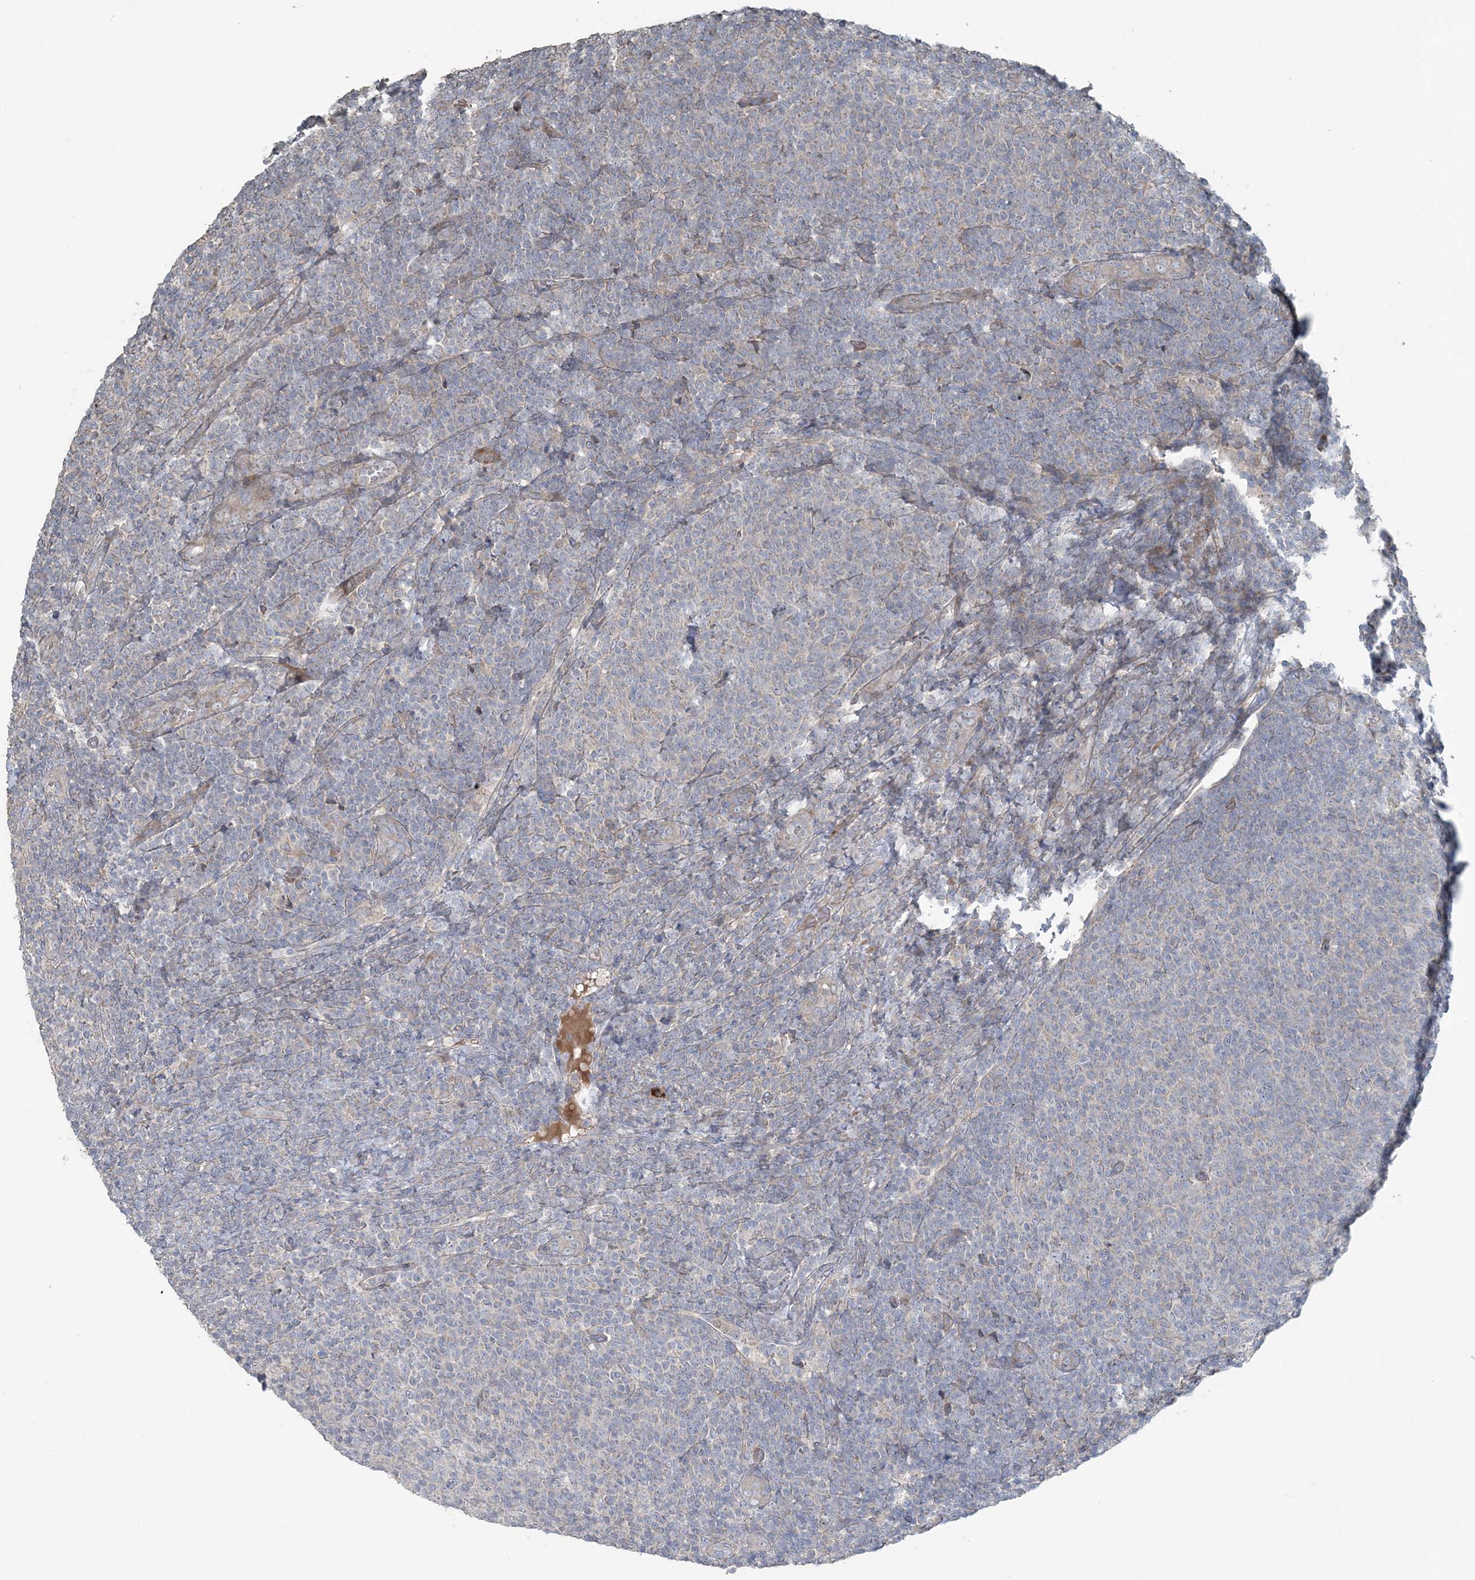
{"staining": {"intensity": "negative", "quantity": "none", "location": "none"}, "tissue": "lymphoma", "cell_type": "Tumor cells", "image_type": "cancer", "snomed": [{"axis": "morphology", "description": "Malignant lymphoma, non-Hodgkin's type, Low grade"}, {"axis": "topography", "description": "Lymph node"}], "caption": "Tumor cells are negative for brown protein staining in lymphoma. Brightfield microscopy of immunohistochemistry stained with DAB (3,3'-diaminobenzidine) (brown) and hematoxylin (blue), captured at high magnification.", "gene": "SLC4A10", "patient": {"sex": "male", "age": 66}}